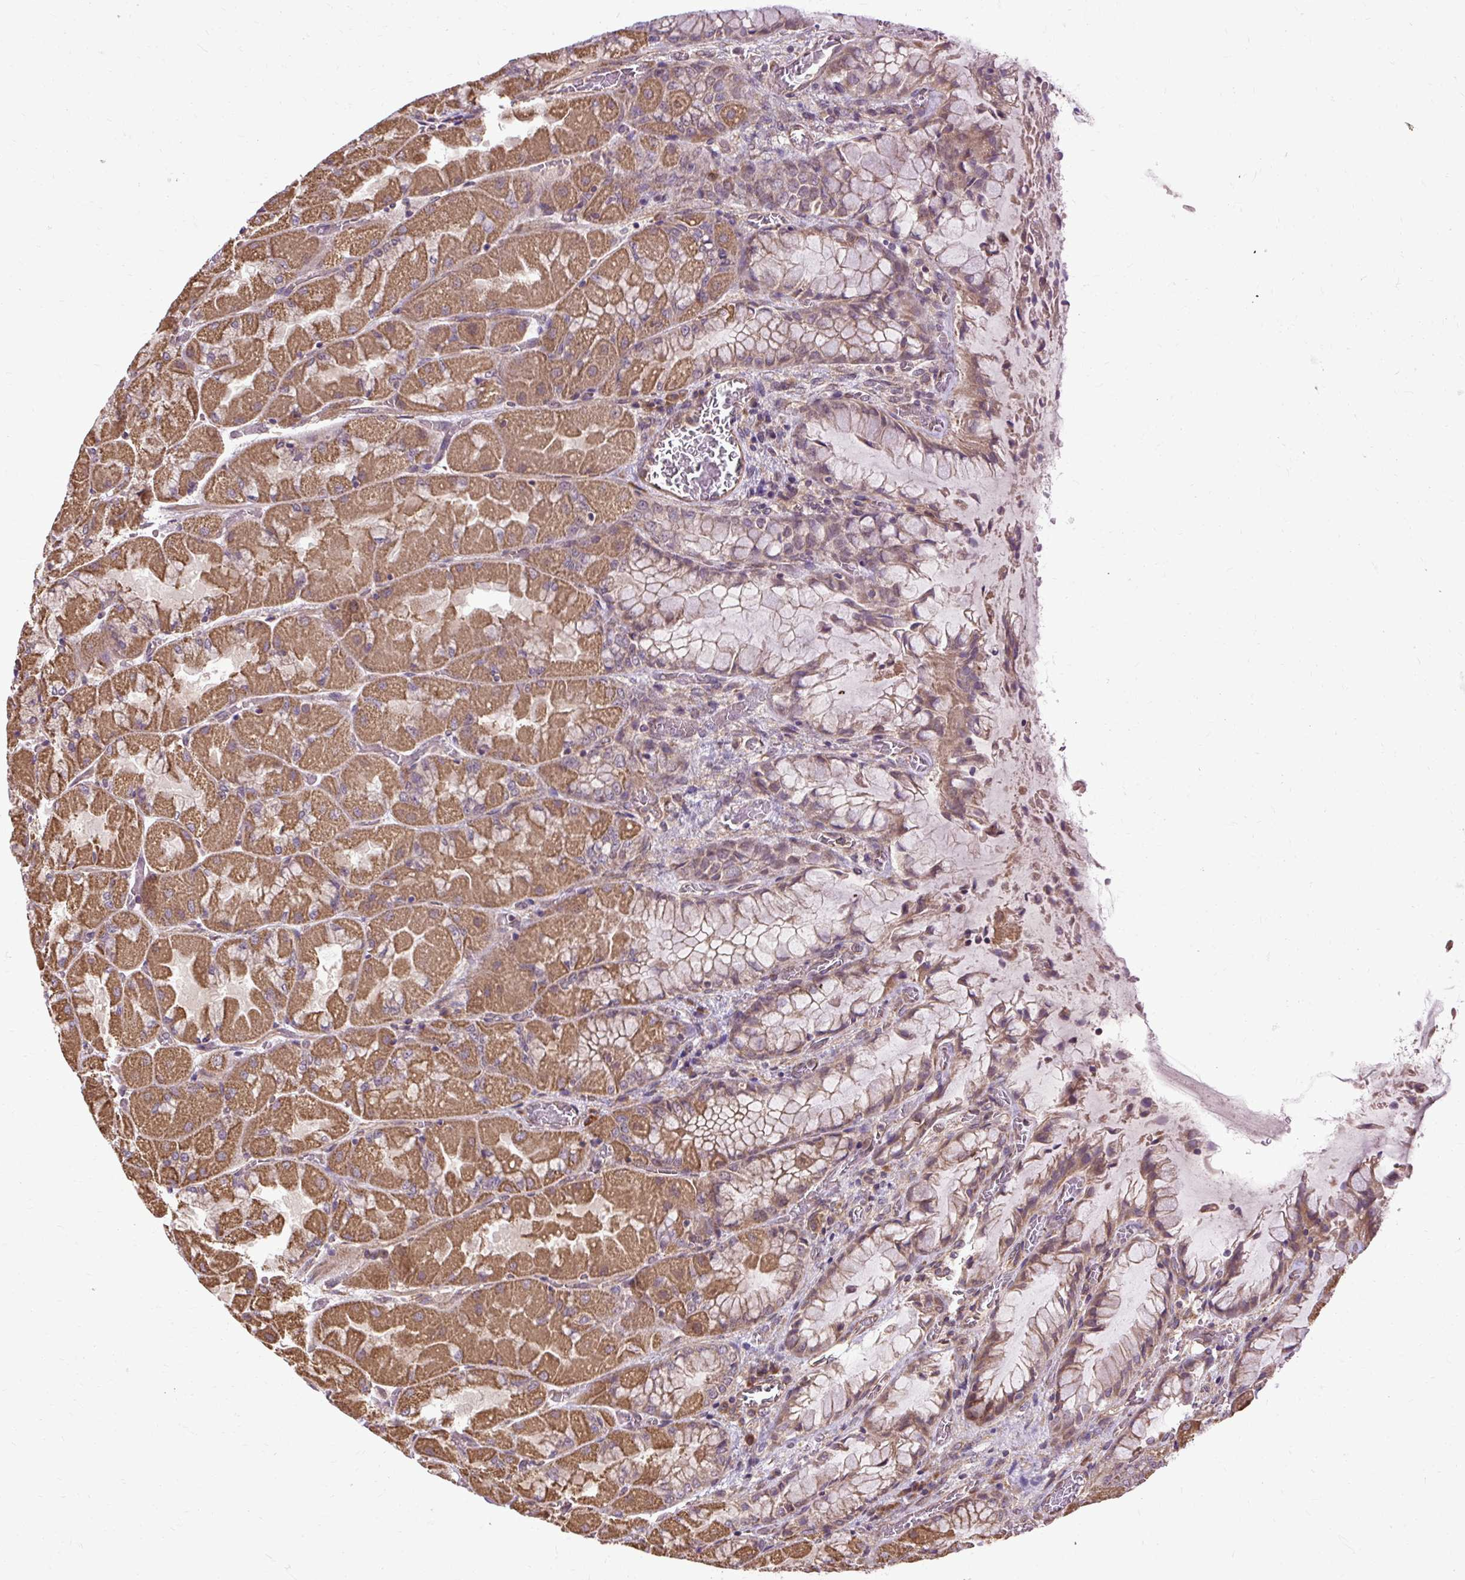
{"staining": {"intensity": "moderate", "quantity": ">75%", "location": "cytoplasmic/membranous"}, "tissue": "stomach", "cell_type": "Glandular cells", "image_type": "normal", "snomed": [{"axis": "morphology", "description": "Normal tissue, NOS"}, {"axis": "topography", "description": "Stomach"}], "caption": "The photomicrograph displays a brown stain indicating the presence of a protein in the cytoplasmic/membranous of glandular cells in stomach.", "gene": "FLRT1", "patient": {"sex": "female", "age": 61}}